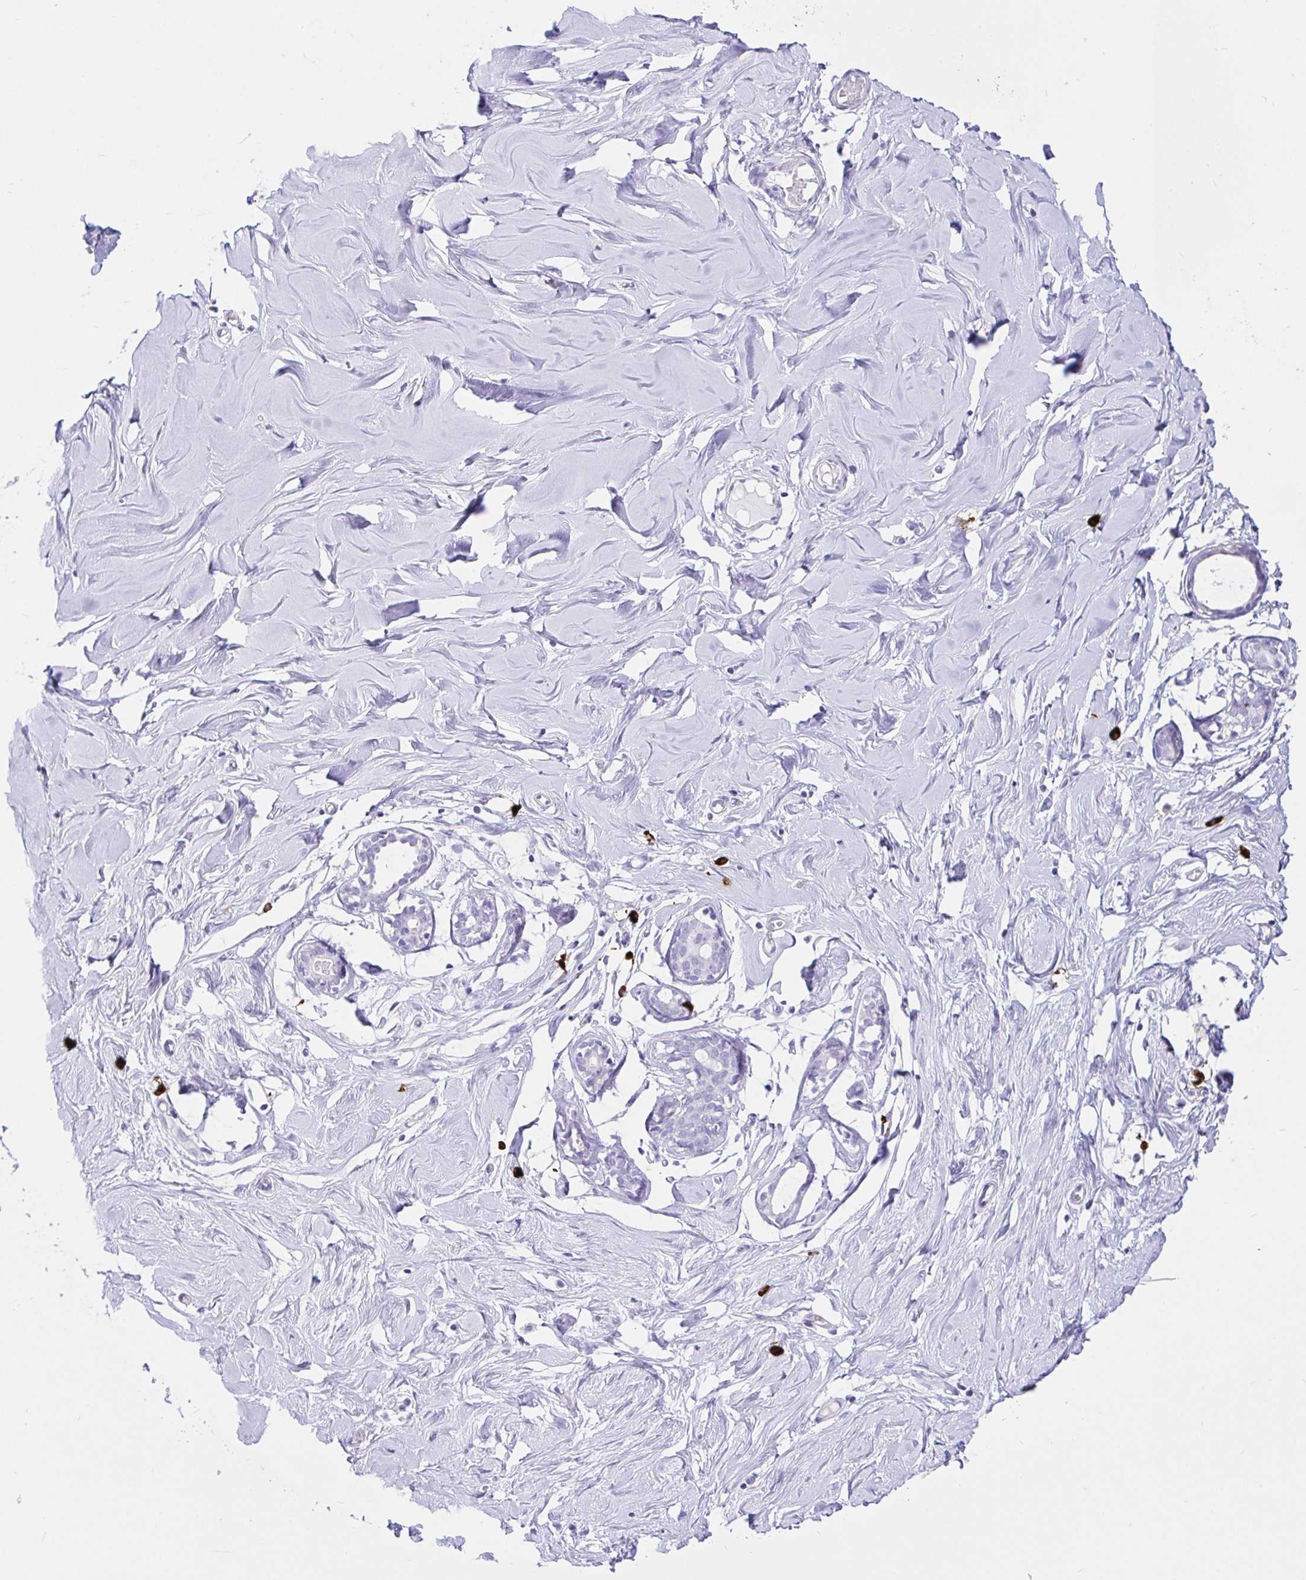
{"staining": {"intensity": "negative", "quantity": "none", "location": "none"}, "tissue": "breast", "cell_type": "Adipocytes", "image_type": "normal", "snomed": [{"axis": "morphology", "description": "Normal tissue, NOS"}, {"axis": "topography", "description": "Breast"}], "caption": "Immunohistochemistry of unremarkable human breast exhibits no staining in adipocytes.", "gene": "CCDC62", "patient": {"sex": "female", "age": 27}}